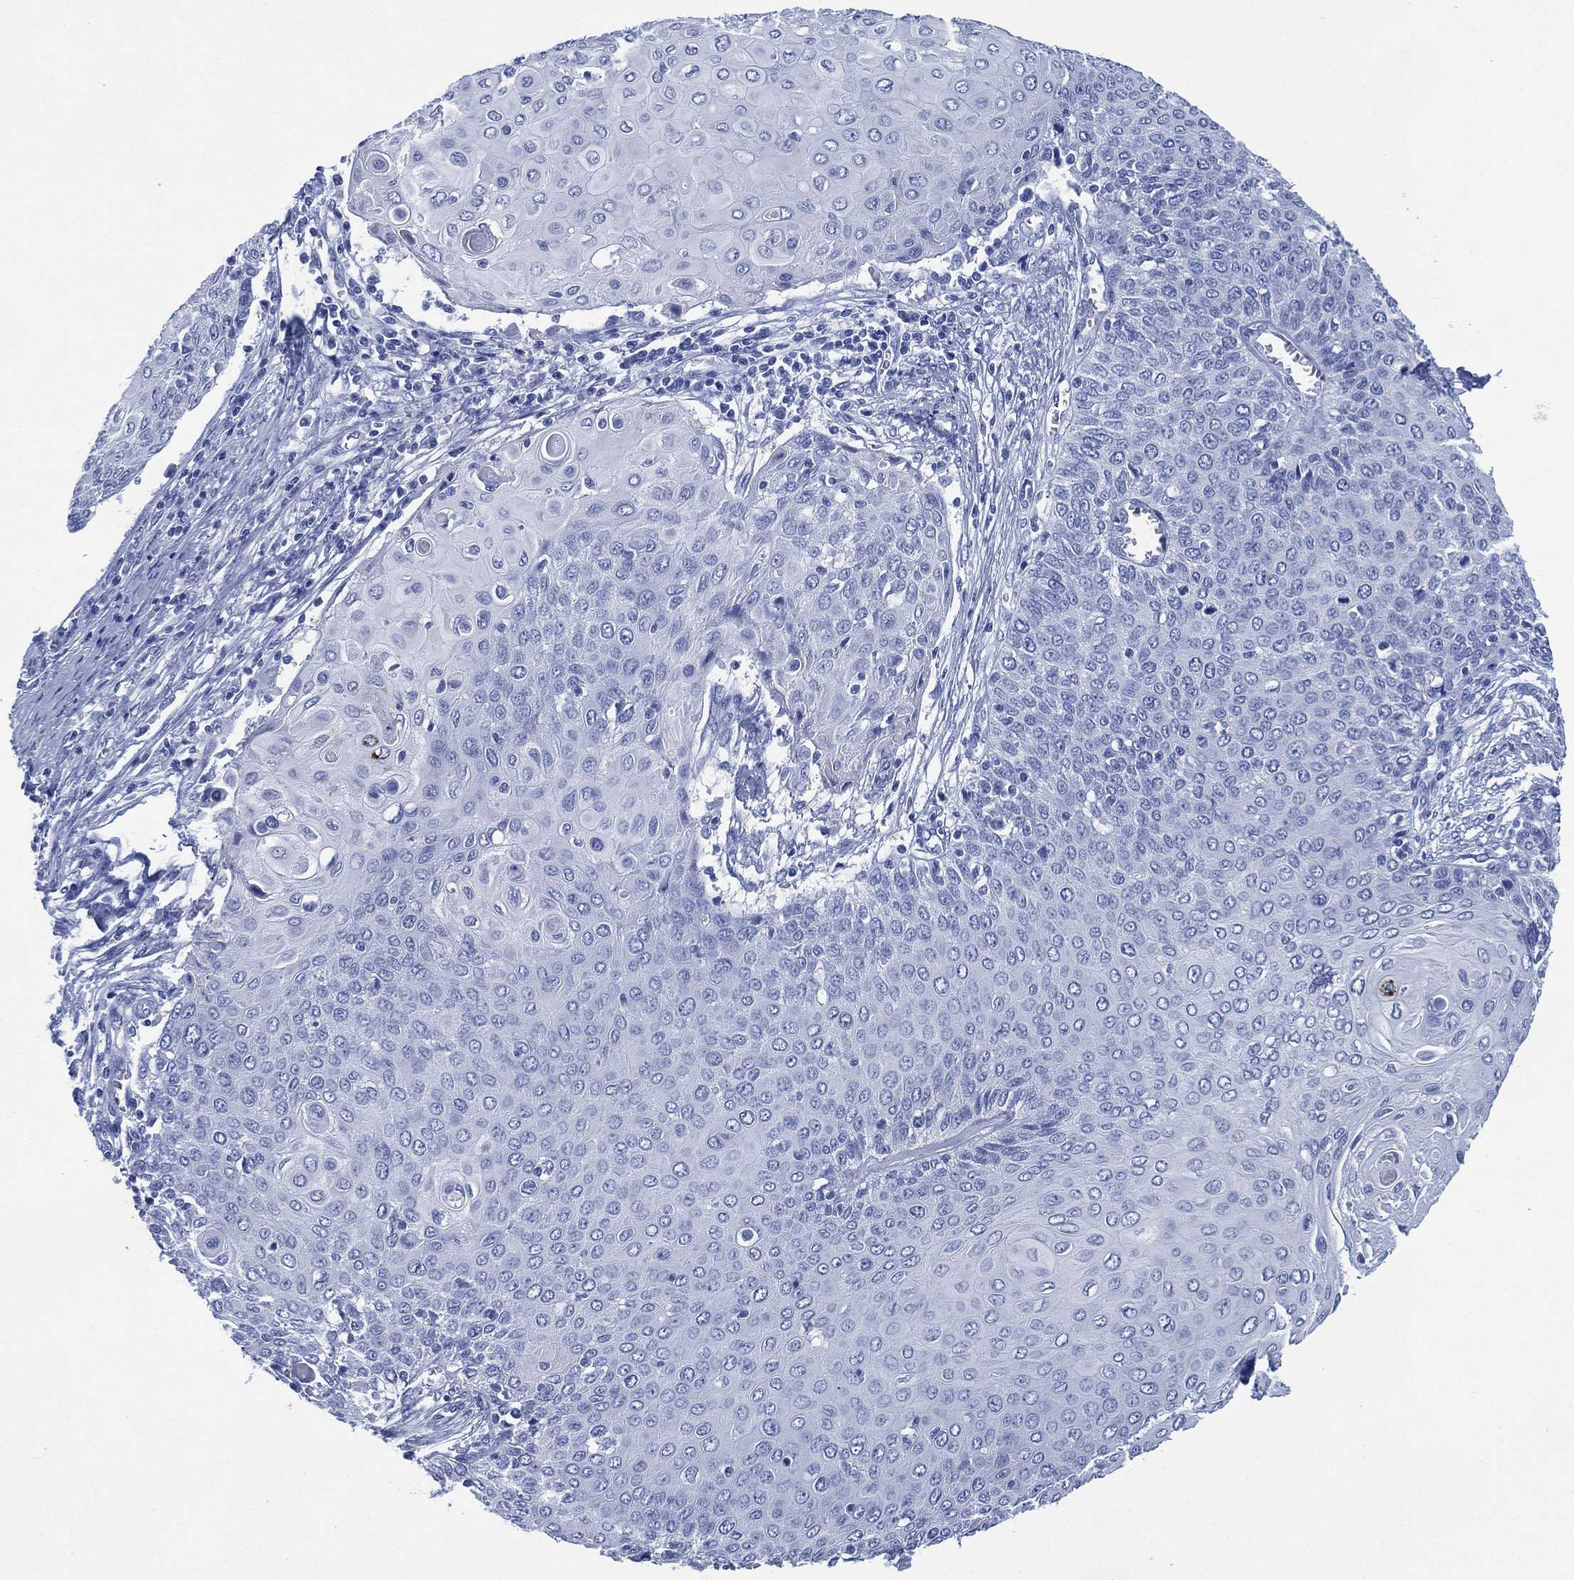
{"staining": {"intensity": "negative", "quantity": "none", "location": "none"}, "tissue": "cervical cancer", "cell_type": "Tumor cells", "image_type": "cancer", "snomed": [{"axis": "morphology", "description": "Squamous cell carcinoma, NOS"}, {"axis": "topography", "description": "Cervix"}], "caption": "An IHC image of cervical cancer is shown. There is no staining in tumor cells of cervical cancer. (DAB immunohistochemistry (IHC), high magnification).", "gene": "SIGLECL1", "patient": {"sex": "female", "age": 39}}